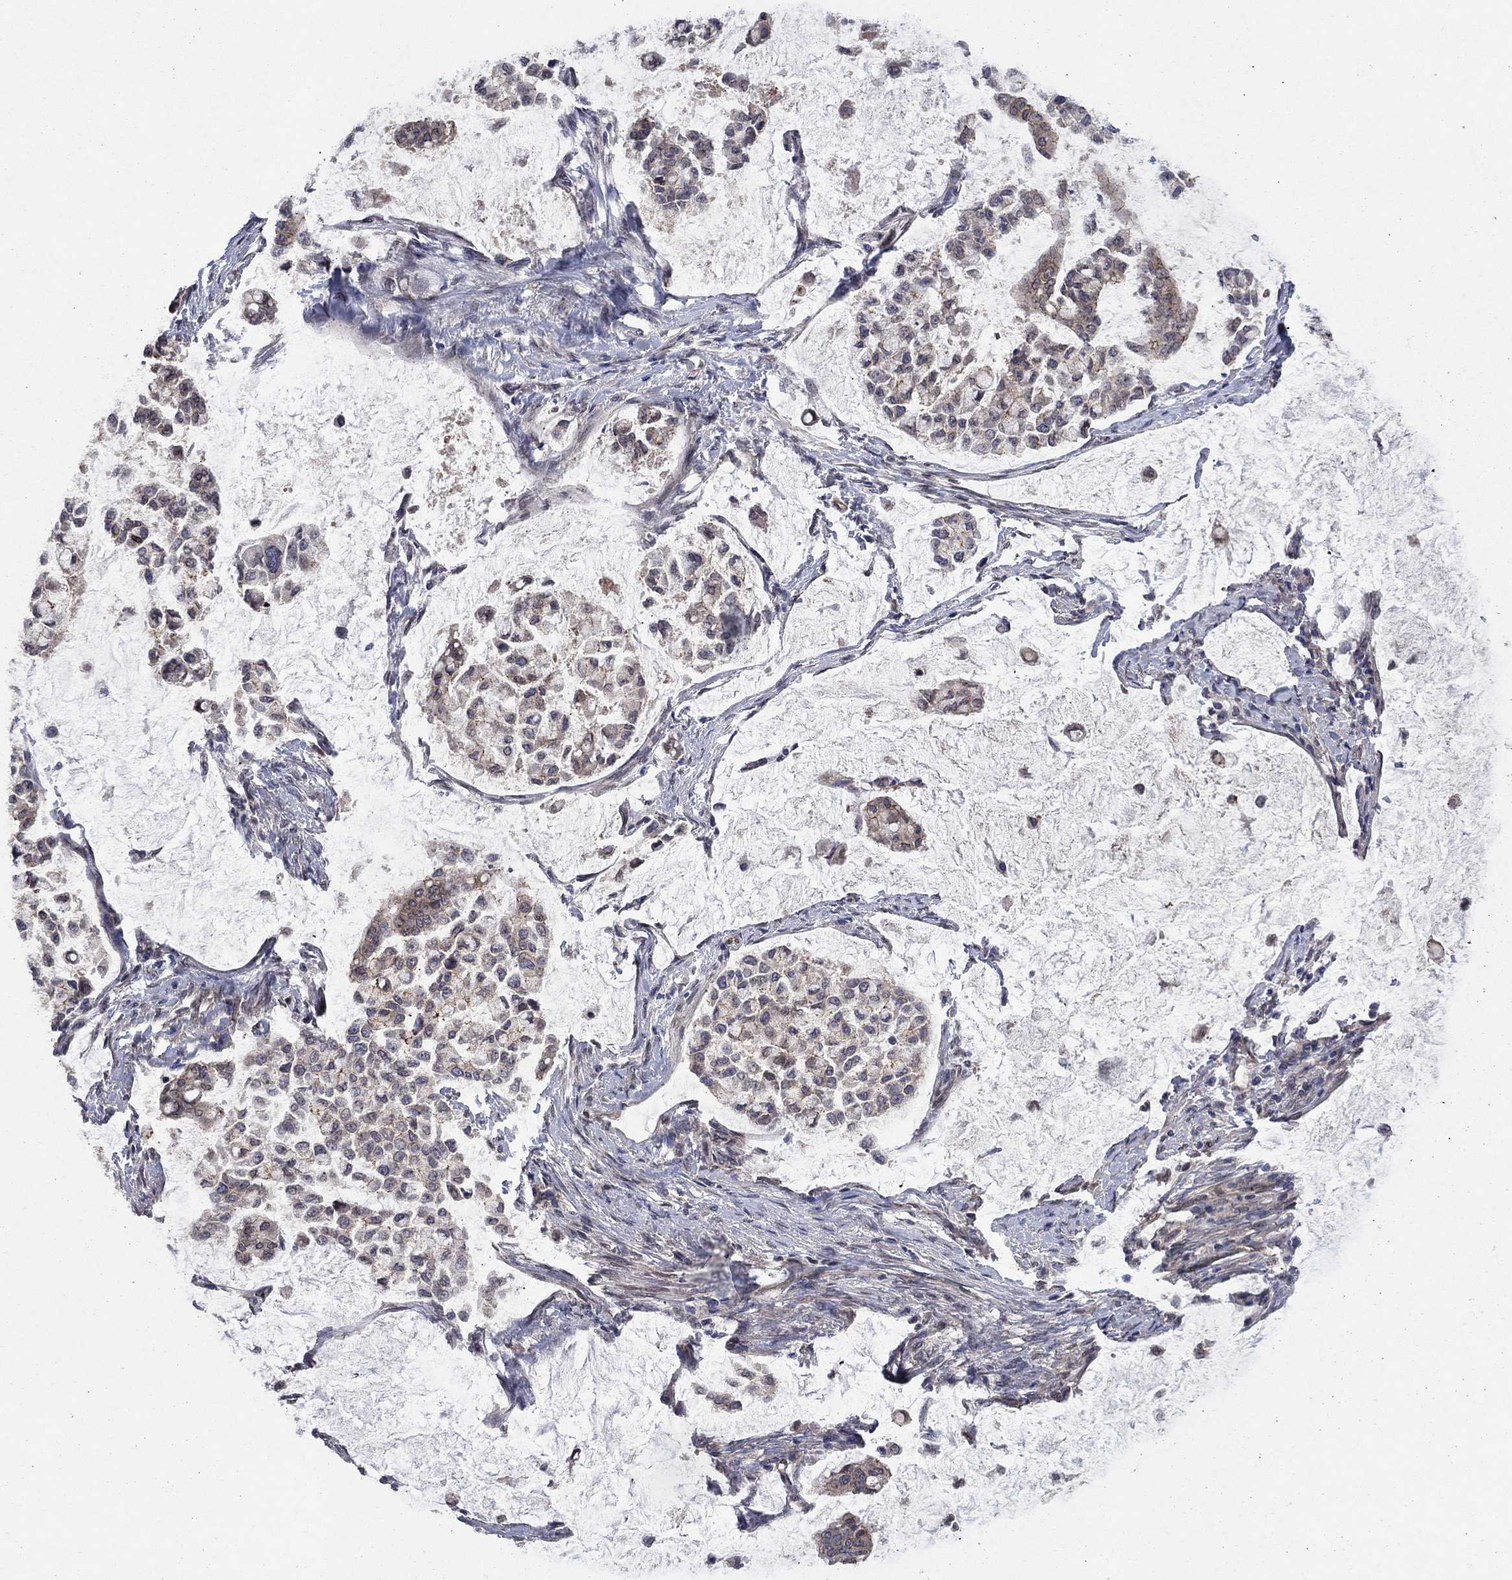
{"staining": {"intensity": "weak", "quantity": "<25%", "location": "cytoplasmic/membranous"}, "tissue": "stomach cancer", "cell_type": "Tumor cells", "image_type": "cancer", "snomed": [{"axis": "morphology", "description": "Adenocarcinoma, NOS"}, {"axis": "topography", "description": "Stomach"}], "caption": "Stomach cancer (adenocarcinoma) was stained to show a protein in brown. There is no significant positivity in tumor cells.", "gene": "EMC9", "patient": {"sex": "male", "age": 82}}